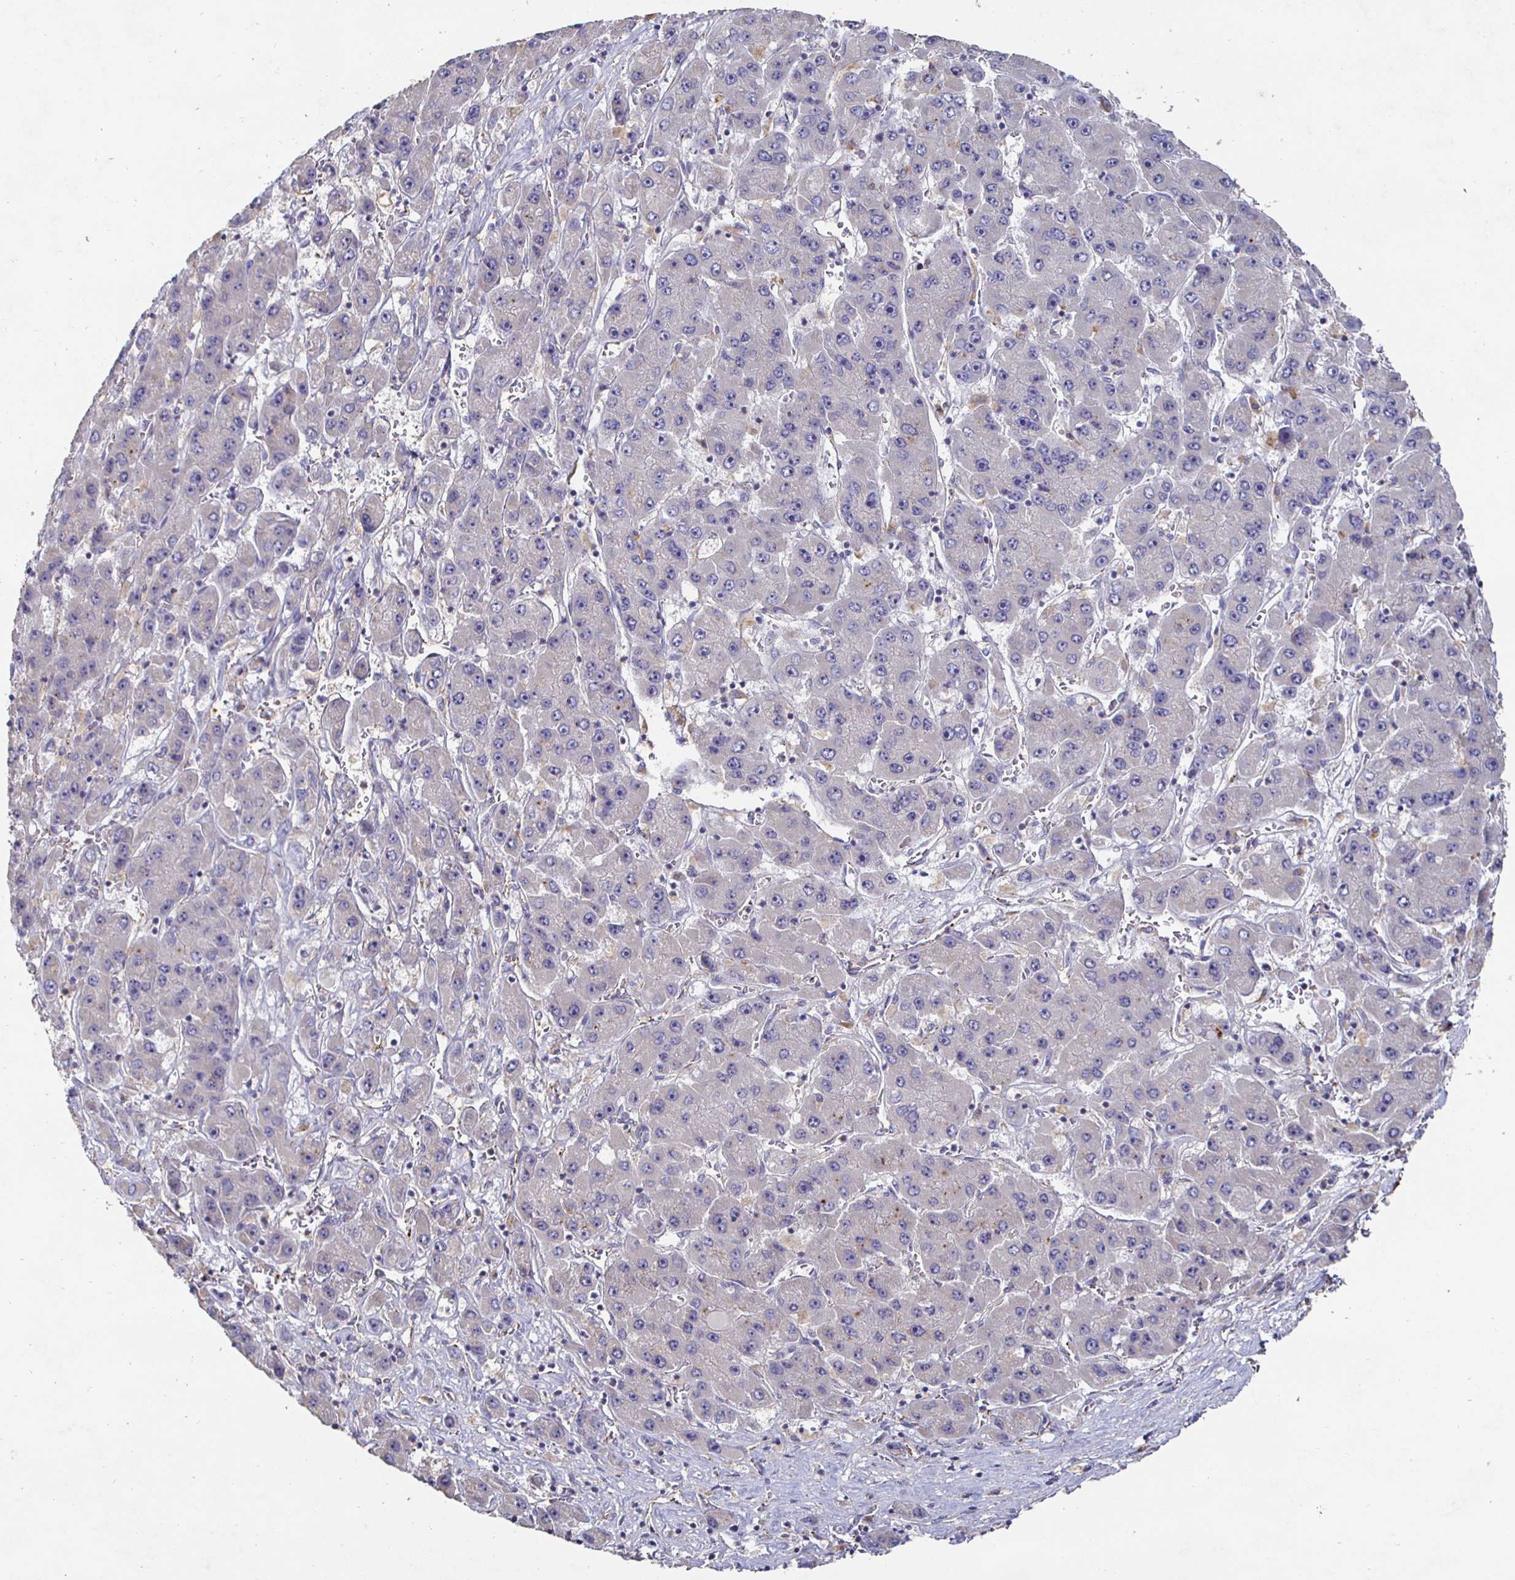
{"staining": {"intensity": "negative", "quantity": "none", "location": "none"}, "tissue": "liver cancer", "cell_type": "Tumor cells", "image_type": "cancer", "snomed": [{"axis": "morphology", "description": "Carcinoma, Hepatocellular, NOS"}, {"axis": "topography", "description": "Liver"}], "caption": "Tumor cells show no significant protein staining in liver cancer.", "gene": "NRSN1", "patient": {"sex": "female", "age": 61}}